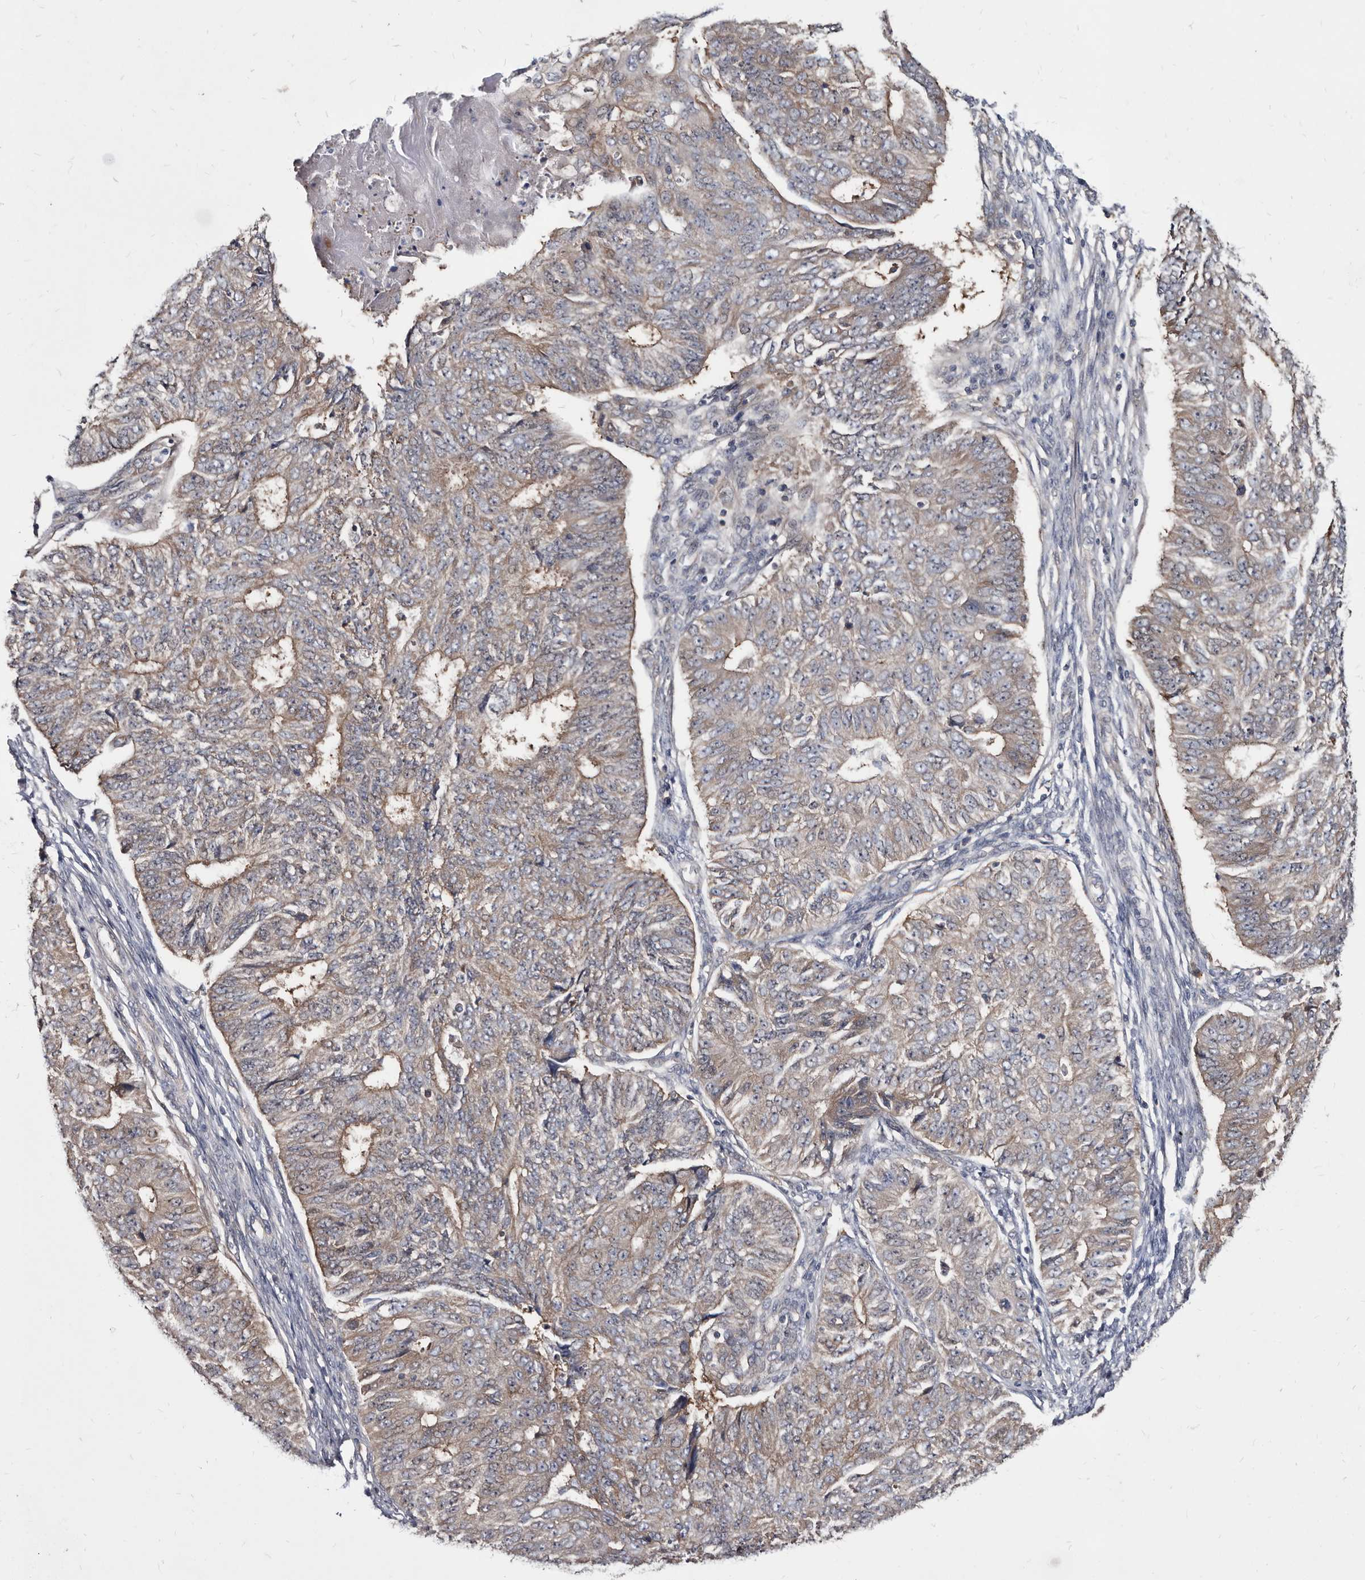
{"staining": {"intensity": "weak", "quantity": "25%-75%", "location": "cytoplasmic/membranous"}, "tissue": "endometrial cancer", "cell_type": "Tumor cells", "image_type": "cancer", "snomed": [{"axis": "morphology", "description": "Adenocarcinoma, NOS"}, {"axis": "topography", "description": "Endometrium"}], "caption": "Endometrial adenocarcinoma stained for a protein demonstrates weak cytoplasmic/membranous positivity in tumor cells.", "gene": "ABCF2", "patient": {"sex": "female", "age": 32}}